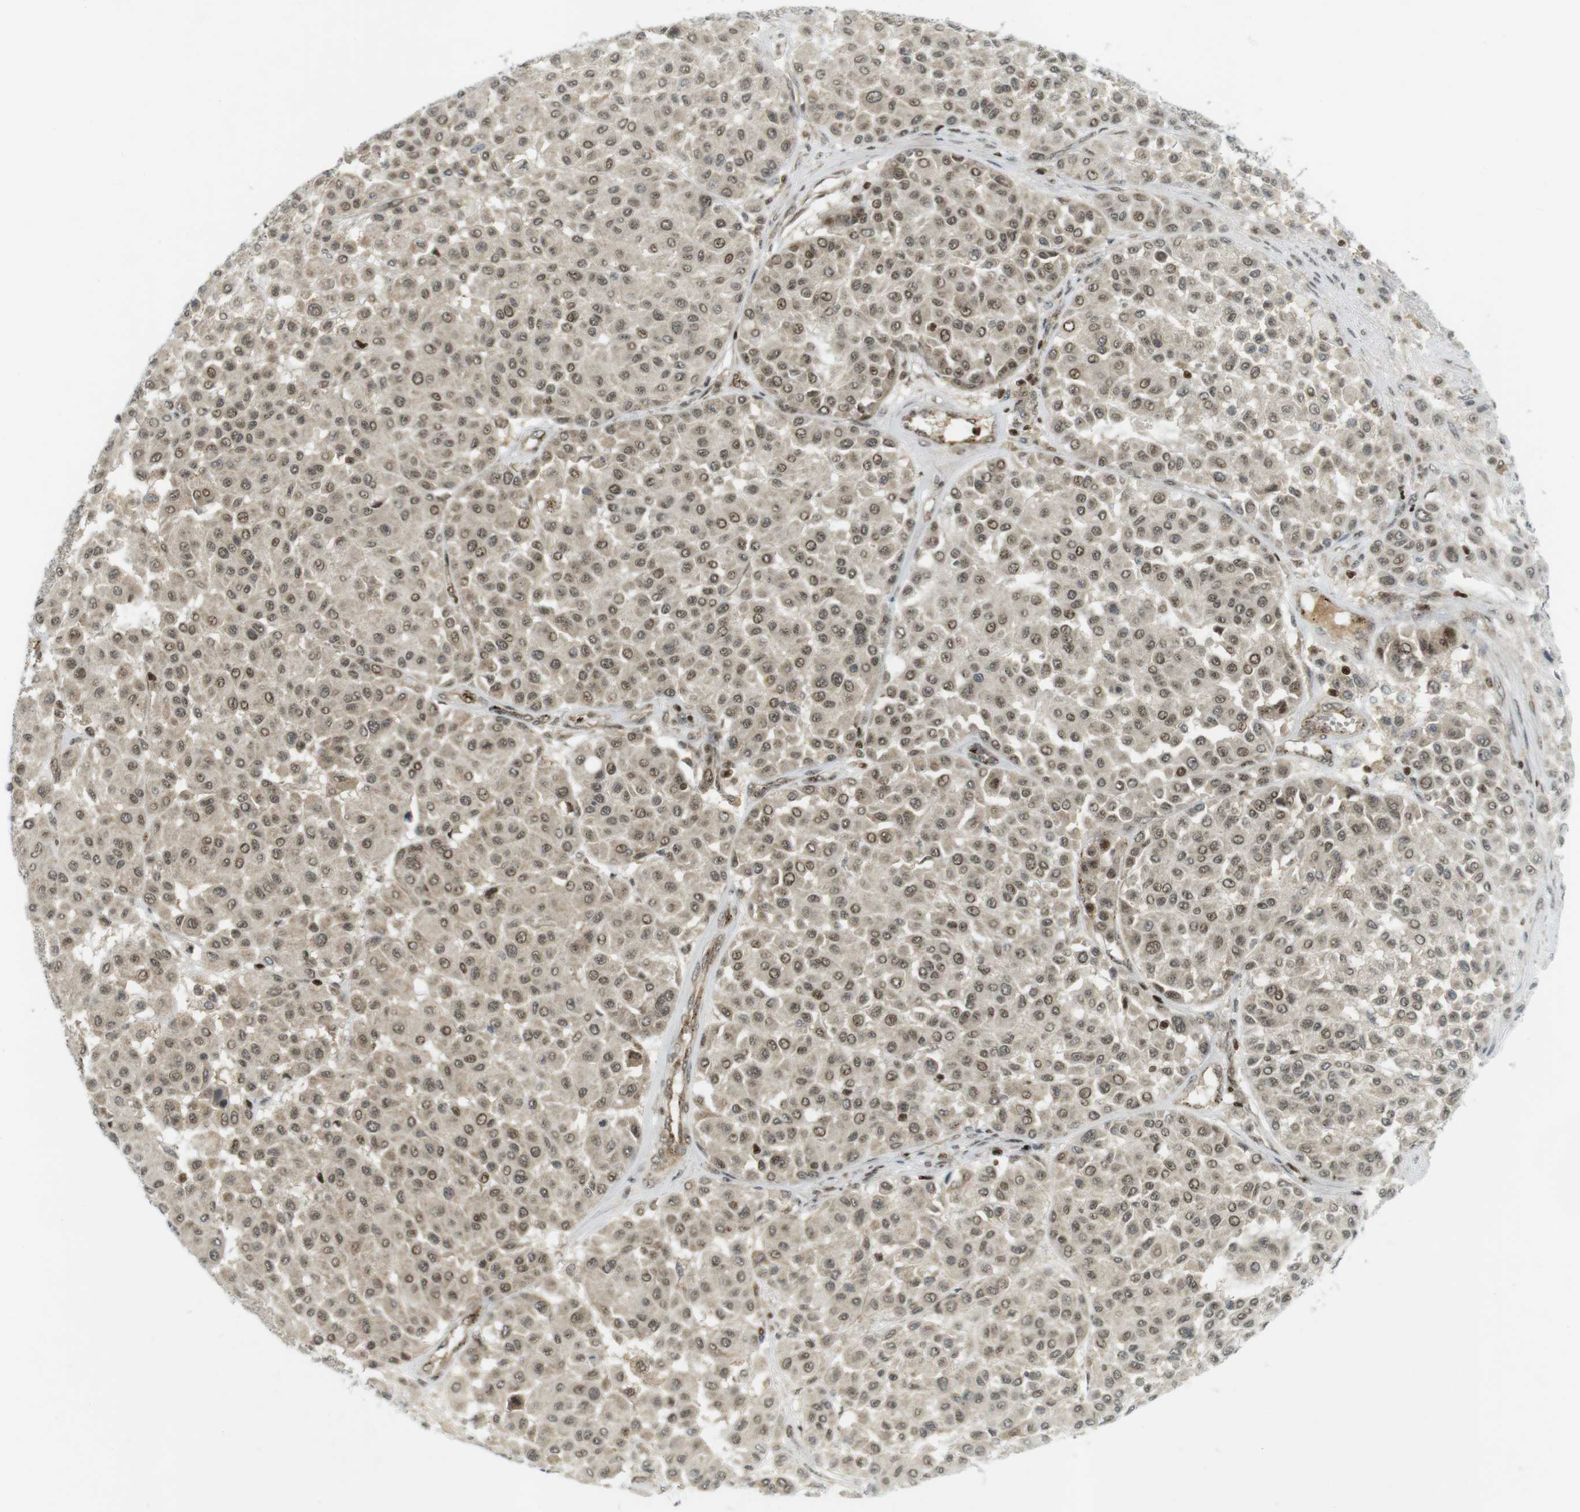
{"staining": {"intensity": "moderate", "quantity": "25%-75%", "location": "nuclear"}, "tissue": "melanoma", "cell_type": "Tumor cells", "image_type": "cancer", "snomed": [{"axis": "morphology", "description": "Malignant melanoma, Metastatic site"}, {"axis": "topography", "description": "Soft tissue"}], "caption": "This photomicrograph reveals melanoma stained with immunohistochemistry (IHC) to label a protein in brown. The nuclear of tumor cells show moderate positivity for the protein. Nuclei are counter-stained blue.", "gene": "PPP1R13B", "patient": {"sex": "male", "age": 41}}